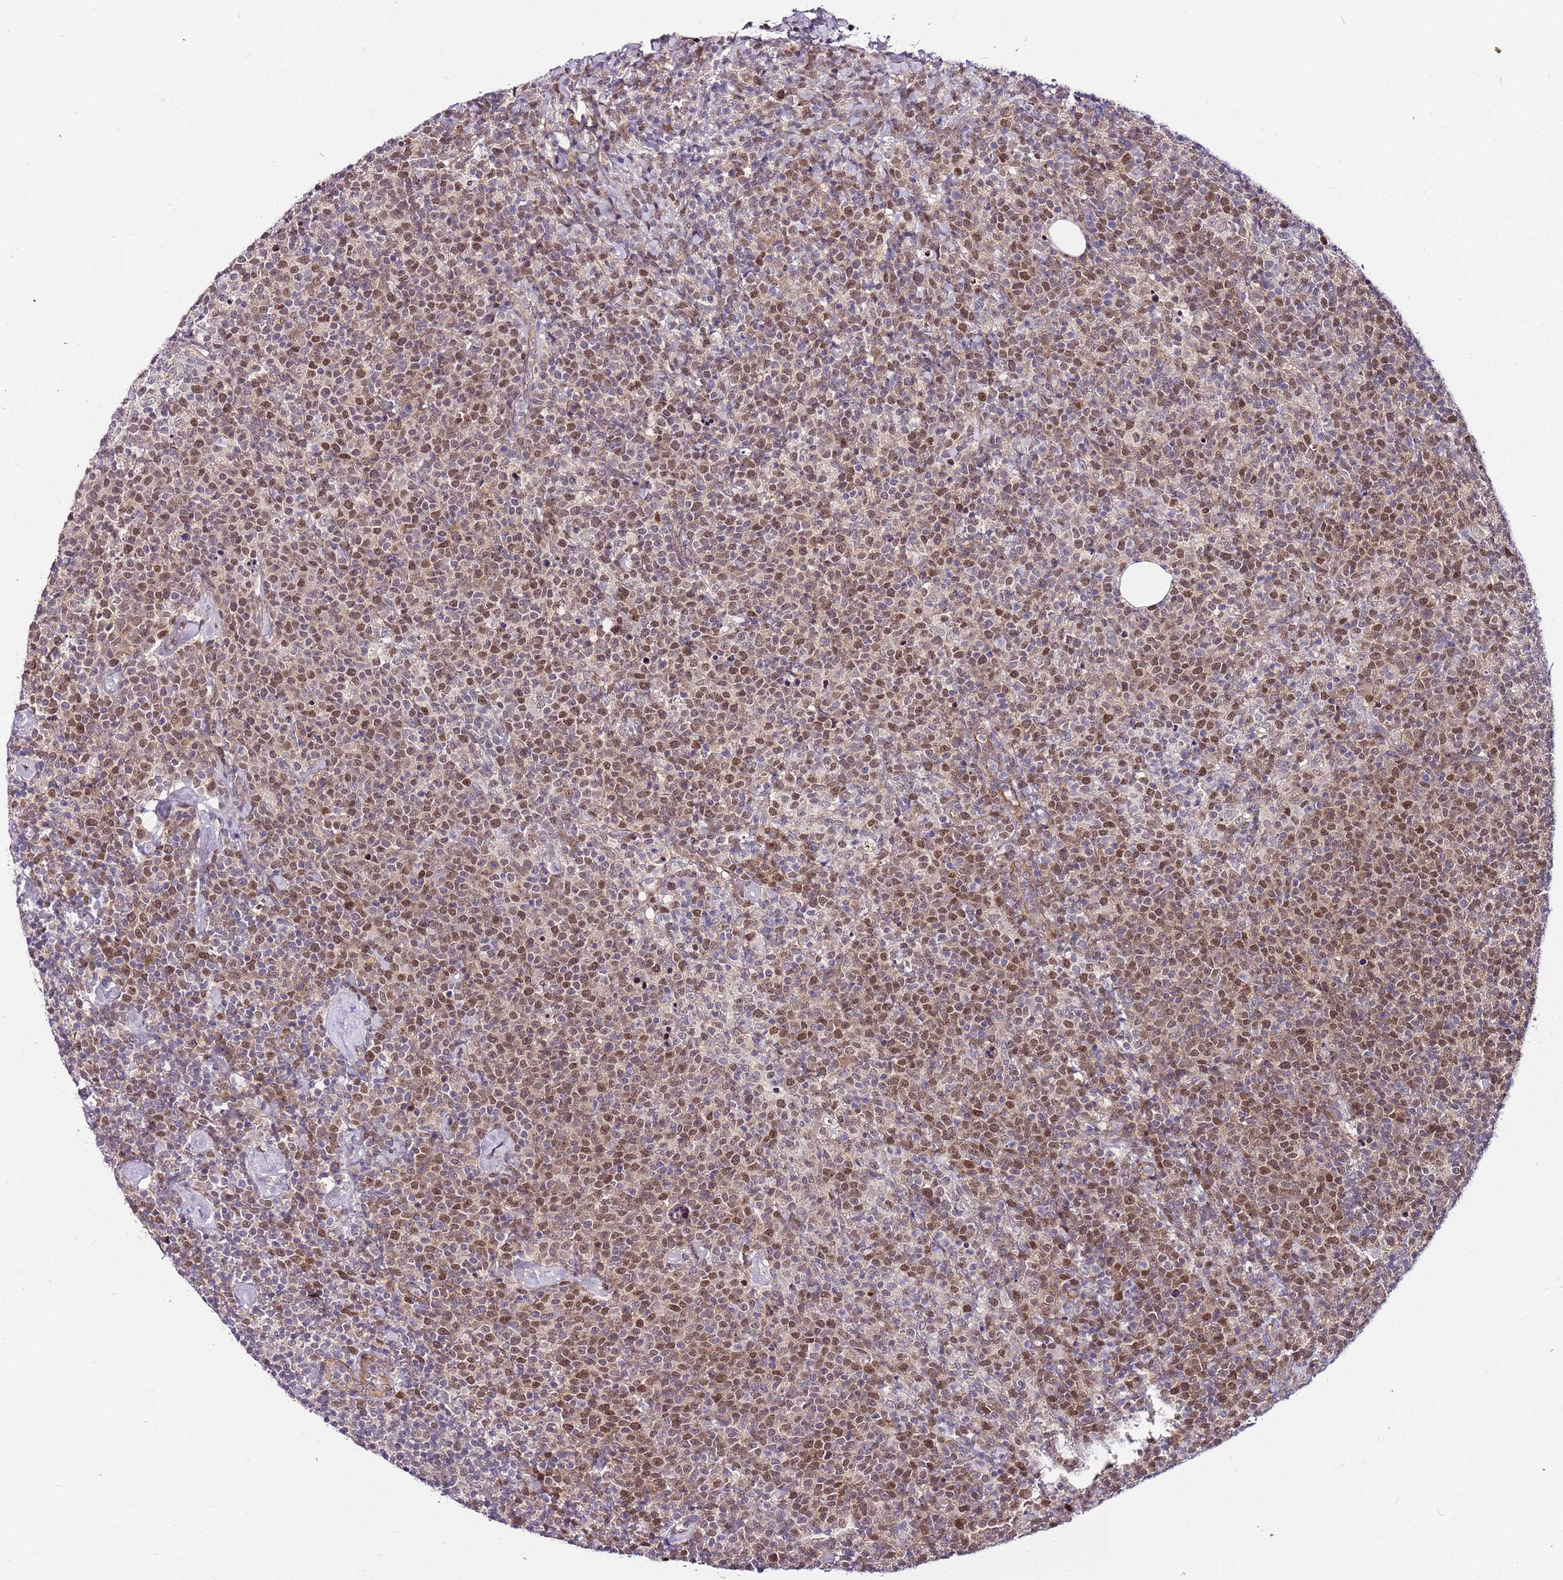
{"staining": {"intensity": "moderate", "quantity": ">75%", "location": "nuclear"}, "tissue": "lymphoma", "cell_type": "Tumor cells", "image_type": "cancer", "snomed": [{"axis": "morphology", "description": "Malignant lymphoma, non-Hodgkin's type, High grade"}, {"axis": "topography", "description": "Lymph node"}], "caption": "Protein staining shows moderate nuclear positivity in approximately >75% of tumor cells in lymphoma.", "gene": "POLE3", "patient": {"sex": "male", "age": 61}}